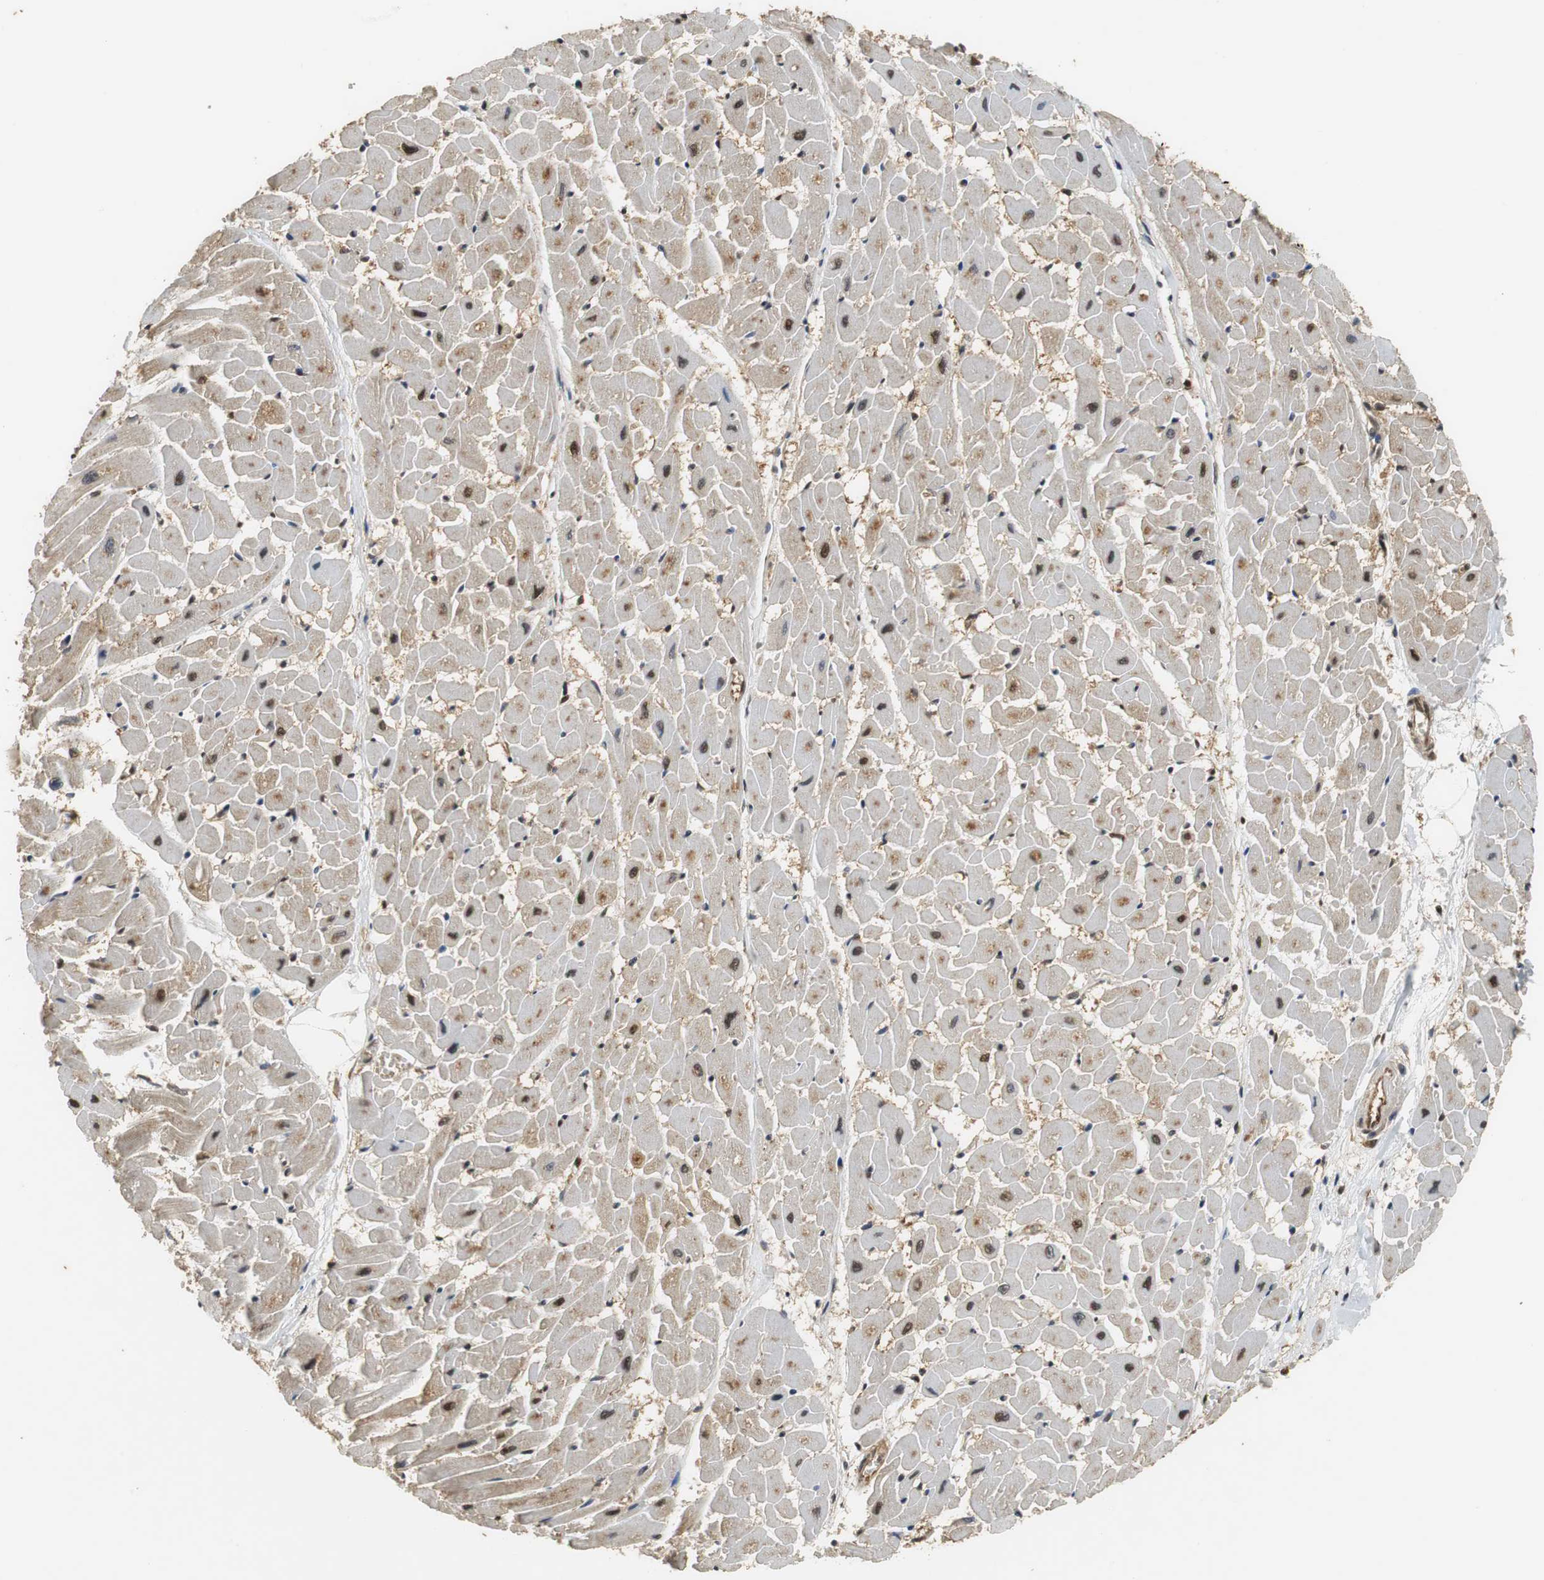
{"staining": {"intensity": "moderate", "quantity": ">75%", "location": "cytoplasmic/membranous,nuclear"}, "tissue": "heart muscle", "cell_type": "Cardiomyocytes", "image_type": "normal", "snomed": [{"axis": "morphology", "description": "Normal tissue, NOS"}, {"axis": "topography", "description": "Heart"}], "caption": "Protein expression analysis of unremarkable human heart muscle reveals moderate cytoplasmic/membranous,nuclear positivity in approximately >75% of cardiomyocytes. The protein is shown in brown color, while the nuclei are stained blue.", "gene": "UBQLN2", "patient": {"sex": "female", "age": 19}}